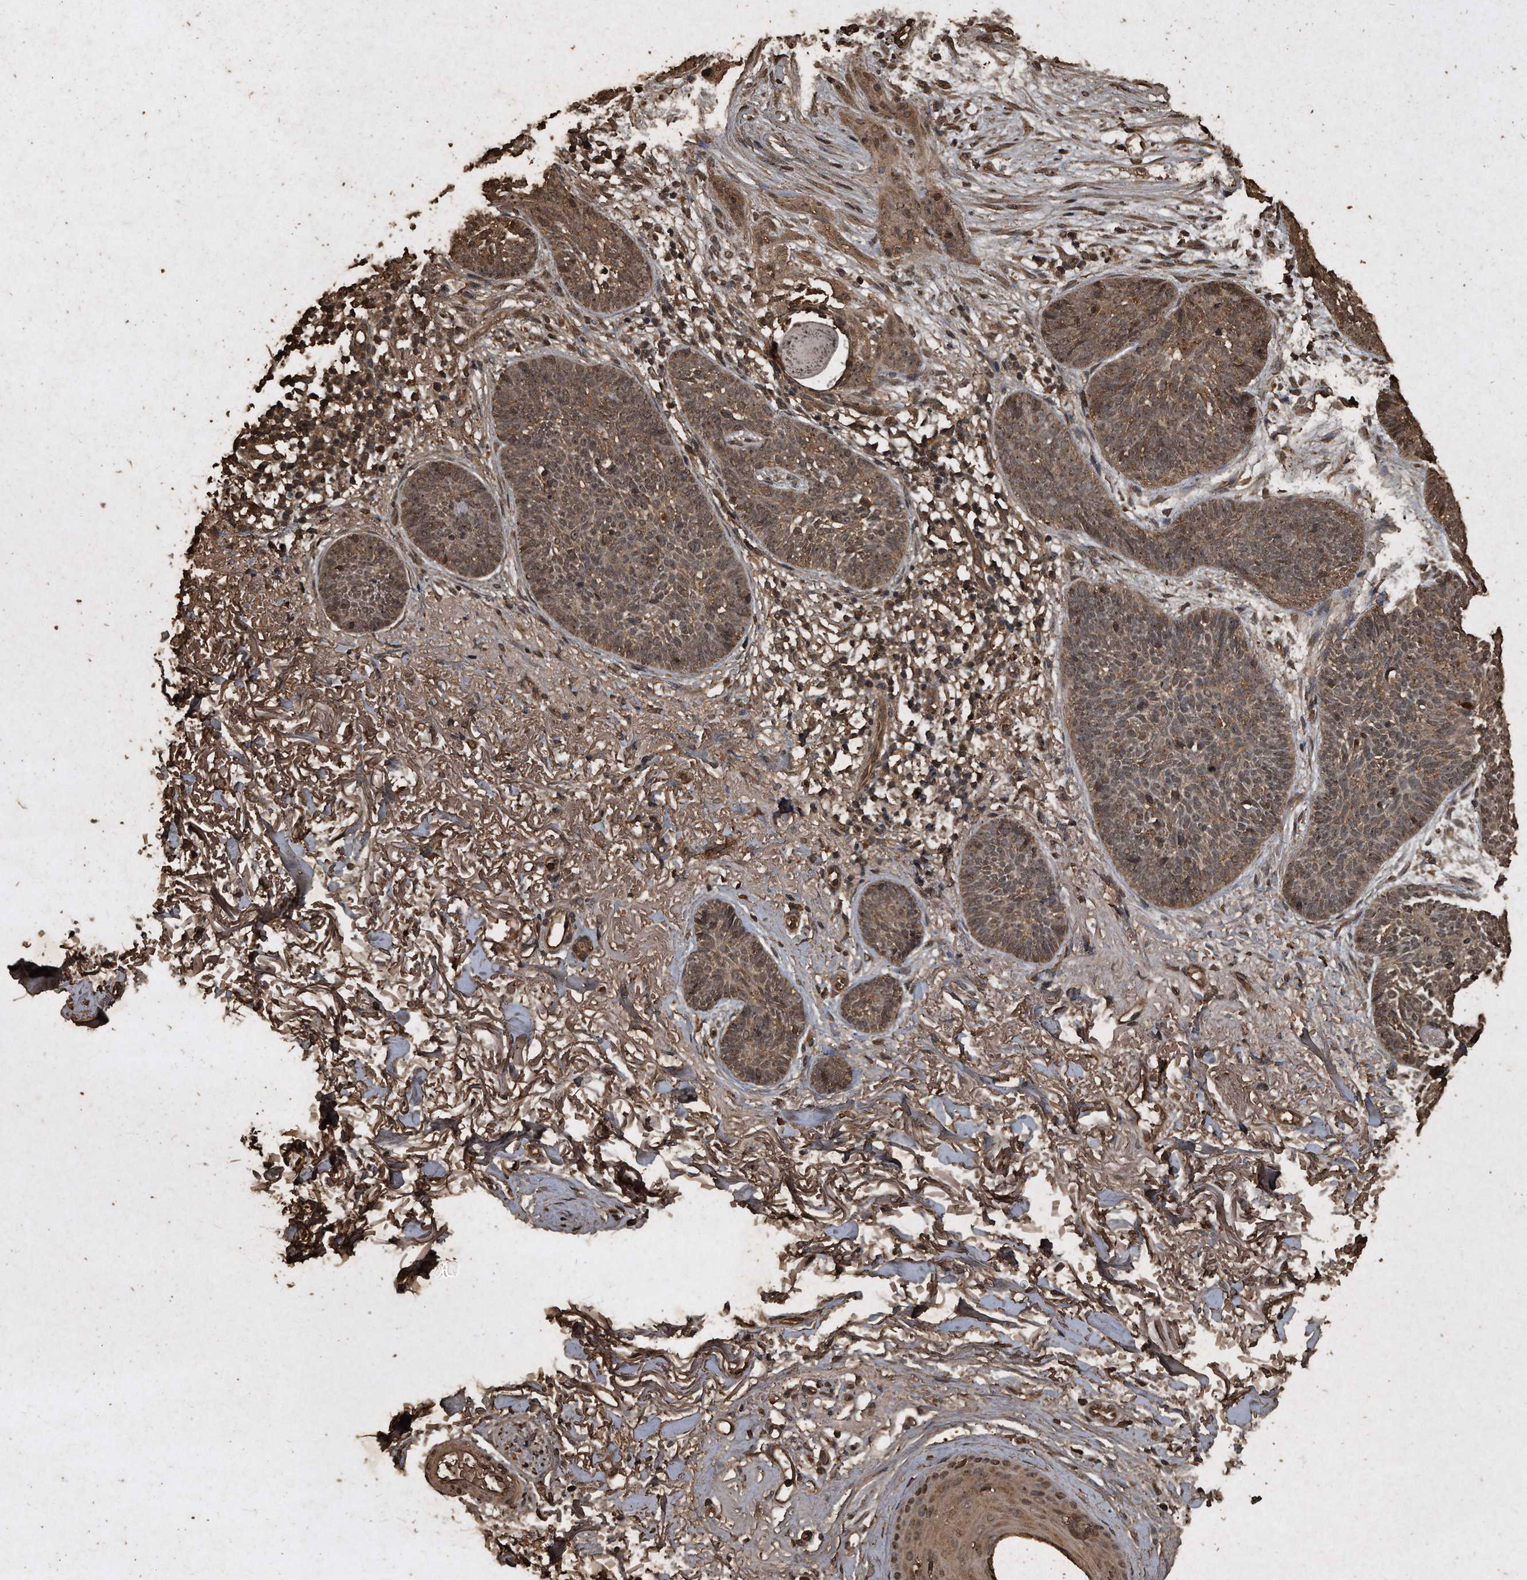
{"staining": {"intensity": "weak", "quantity": ">75%", "location": "cytoplasmic/membranous"}, "tissue": "skin cancer", "cell_type": "Tumor cells", "image_type": "cancer", "snomed": [{"axis": "morphology", "description": "Basal cell carcinoma"}, {"axis": "topography", "description": "Skin"}], "caption": "Brown immunohistochemical staining in skin cancer exhibits weak cytoplasmic/membranous staining in about >75% of tumor cells.", "gene": "CFLAR", "patient": {"sex": "female", "age": 70}}